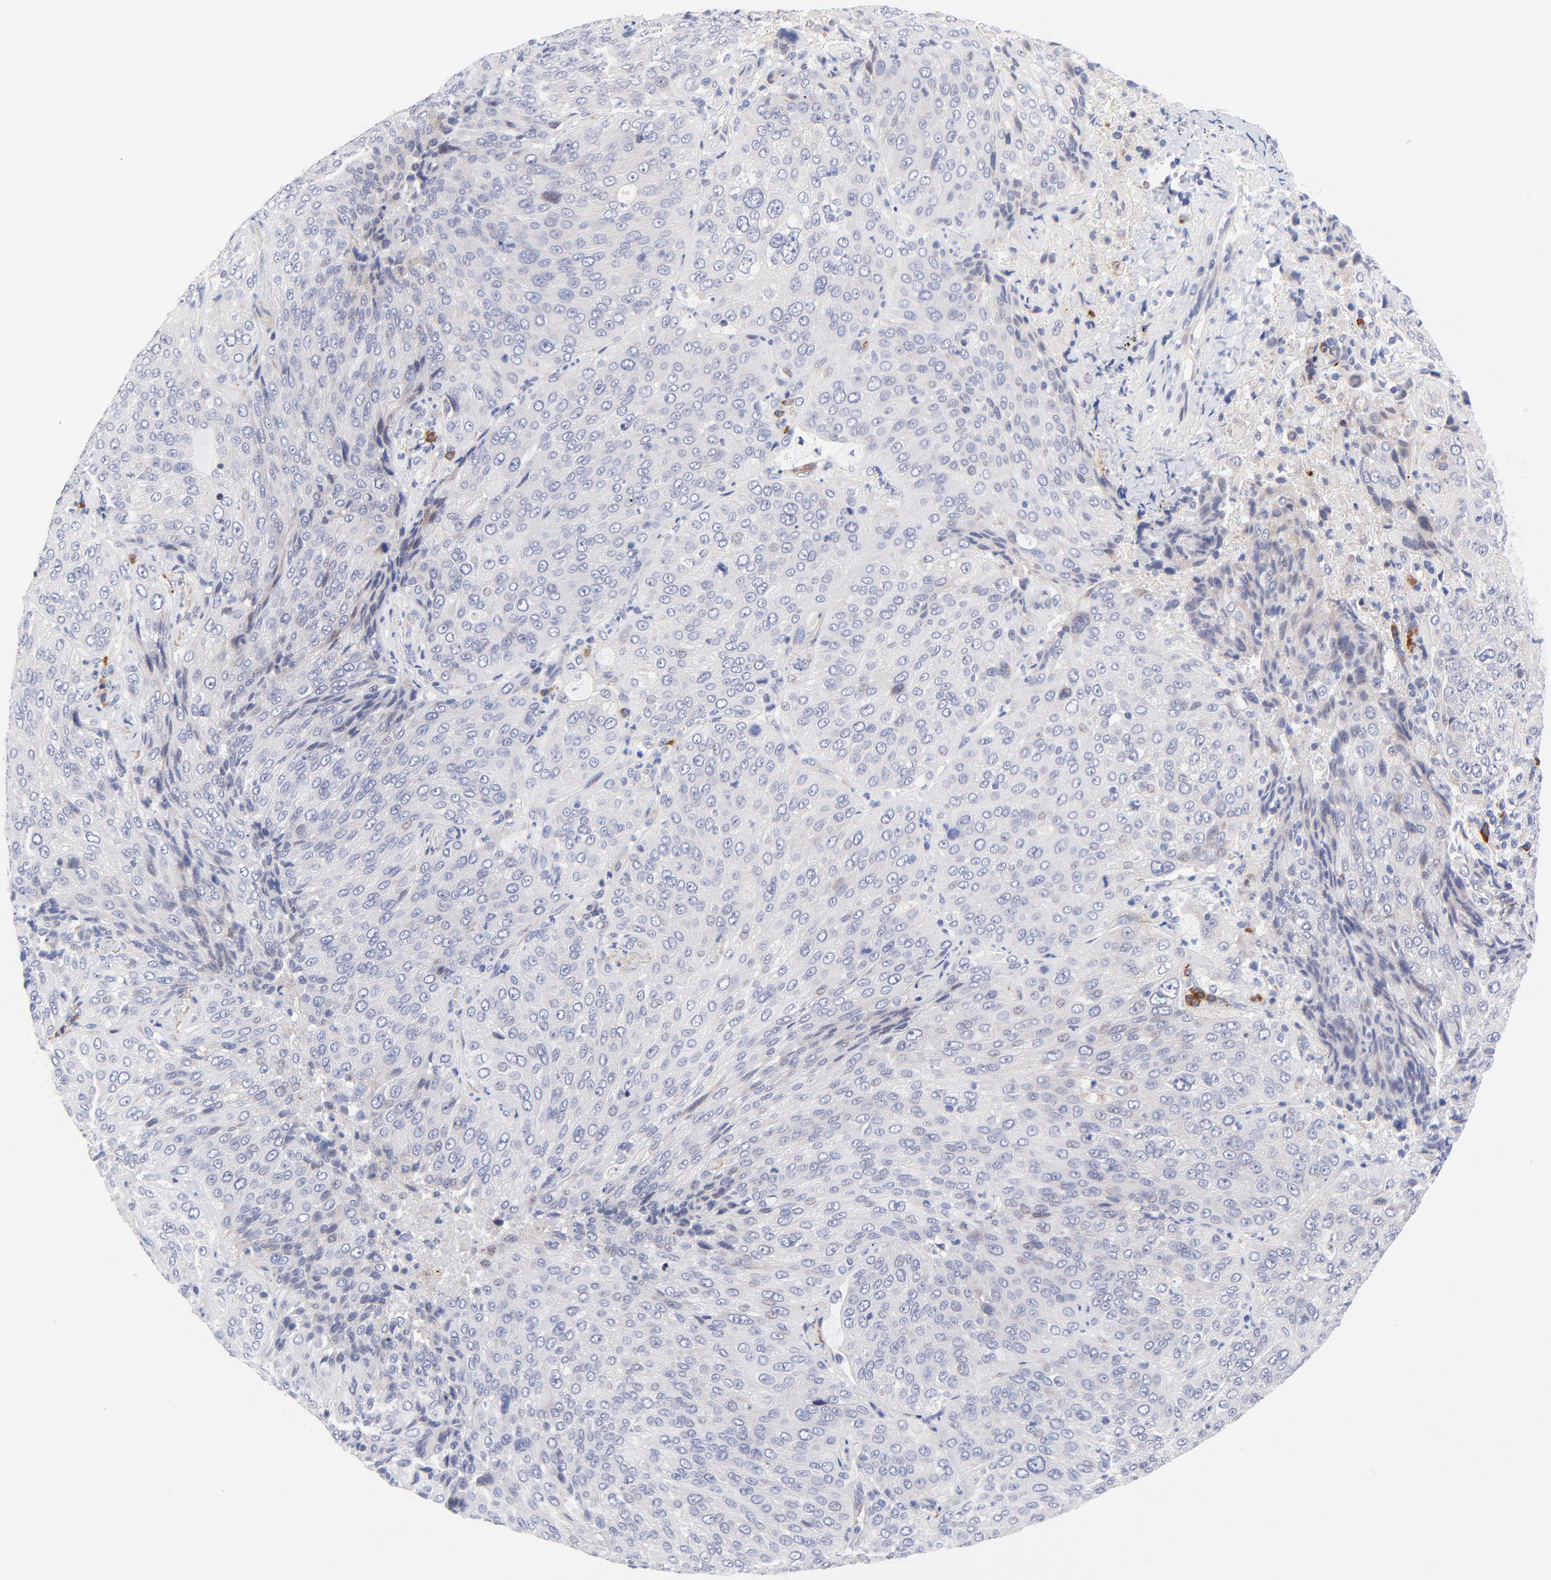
{"staining": {"intensity": "negative", "quantity": "none", "location": "none"}, "tissue": "lung cancer", "cell_type": "Tumor cells", "image_type": "cancer", "snomed": [{"axis": "morphology", "description": "Squamous cell carcinoma, NOS"}, {"axis": "topography", "description": "Lung"}], "caption": "High magnification brightfield microscopy of lung squamous cell carcinoma stained with DAB (brown) and counterstained with hematoxylin (blue): tumor cells show no significant positivity. (Immunohistochemistry (ihc), brightfield microscopy, high magnification).", "gene": "AFF2", "patient": {"sex": "male", "age": 54}}